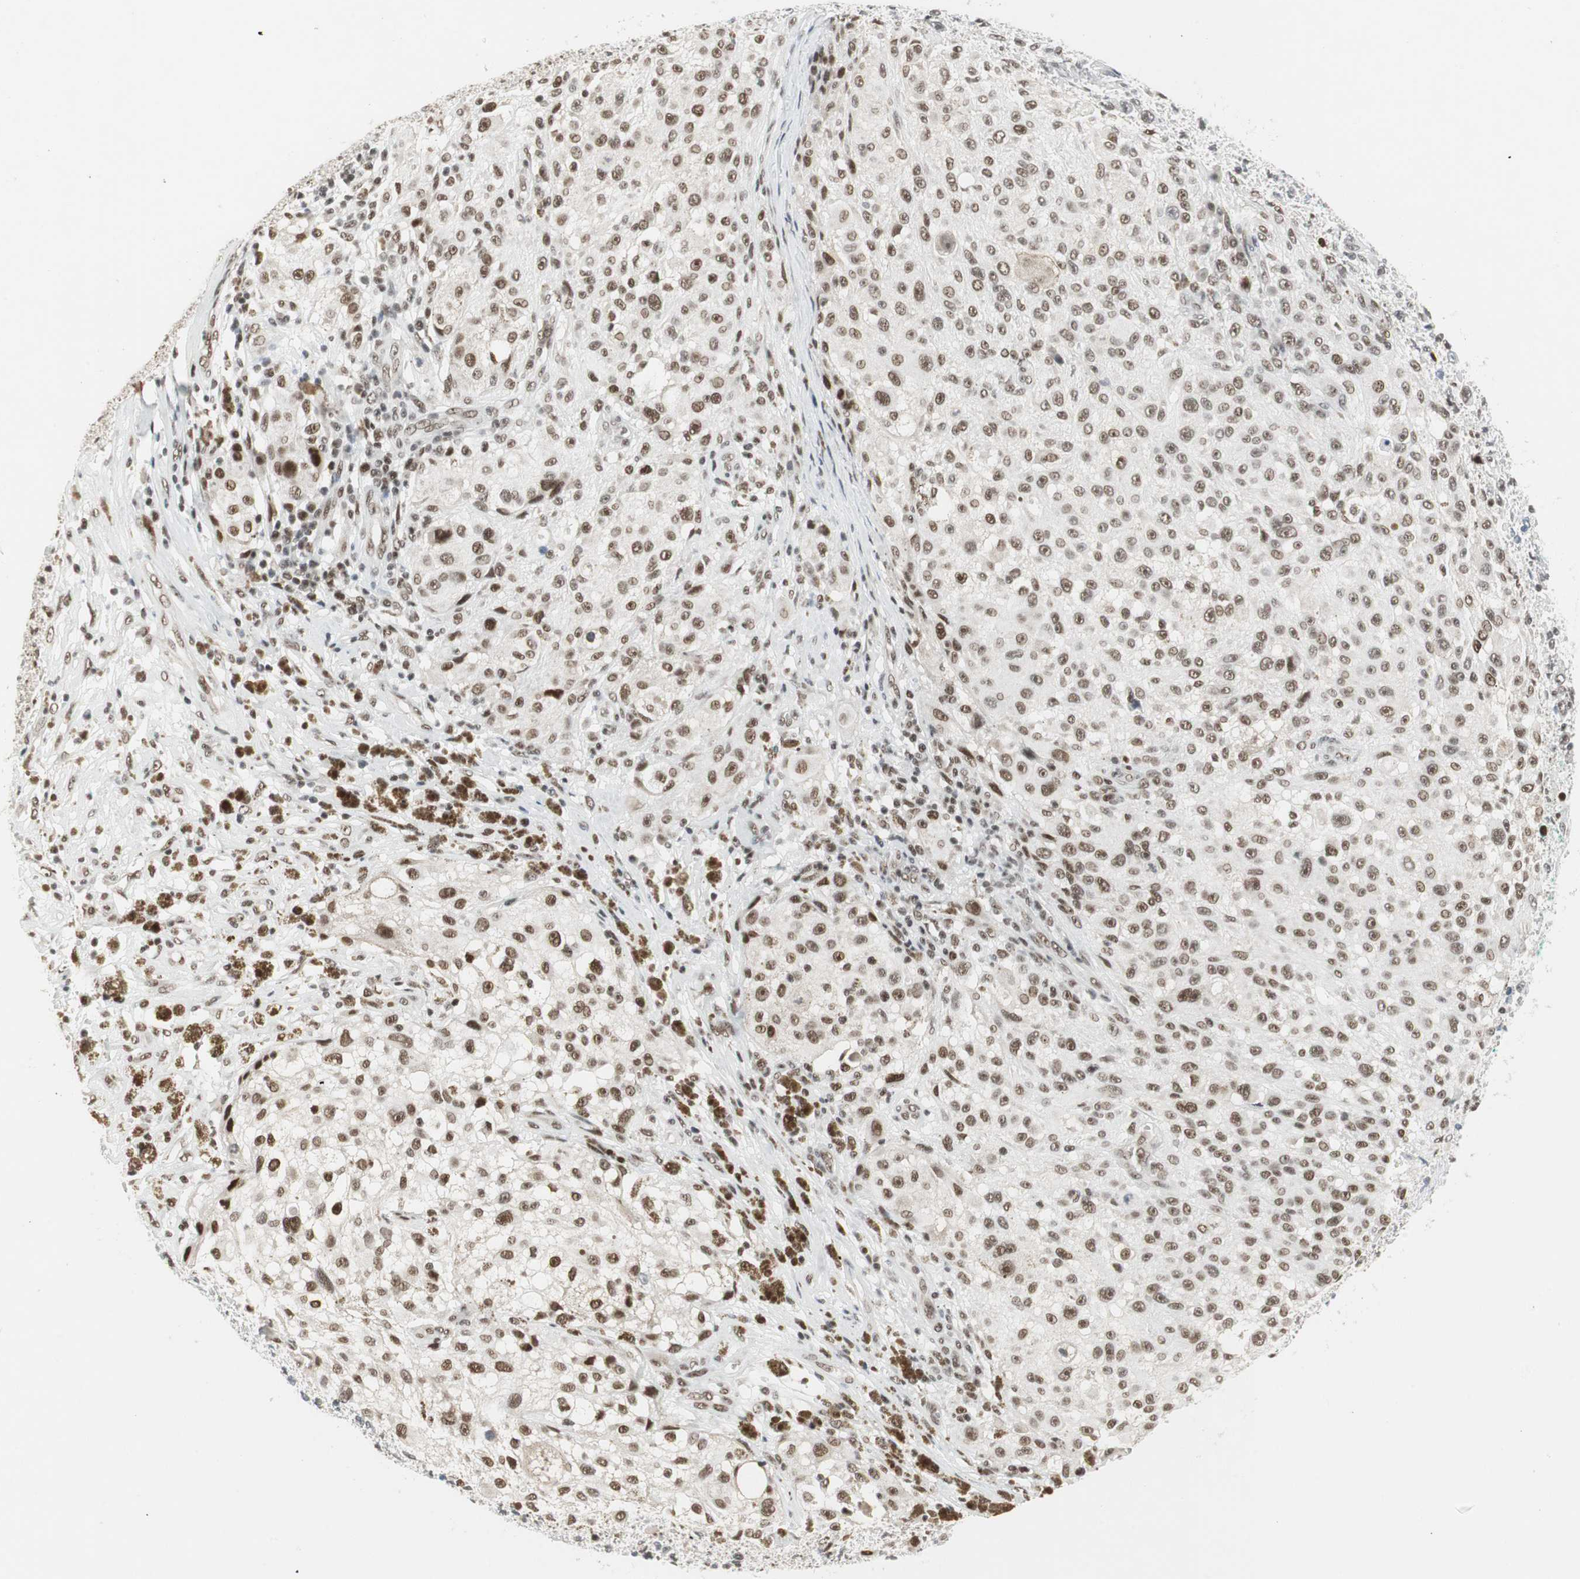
{"staining": {"intensity": "strong", "quantity": ">75%", "location": "nuclear"}, "tissue": "melanoma", "cell_type": "Tumor cells", "image_type": "cancer", "snomed": [{"axis": "morphology", "description": "Necrosis, NOS"}, {"axis": "morphology", "description": "Malignant melanoma, NOS"}, {"axis": "topography", "description": "Skin"}], "caption": "Melanoma tissue shows strong nuclear positivity in approximately >75% of tumor cells, visualized by immunohistochemistry.", "gene": "RTF1", "patient": {"sex": "female", "age": 87}}